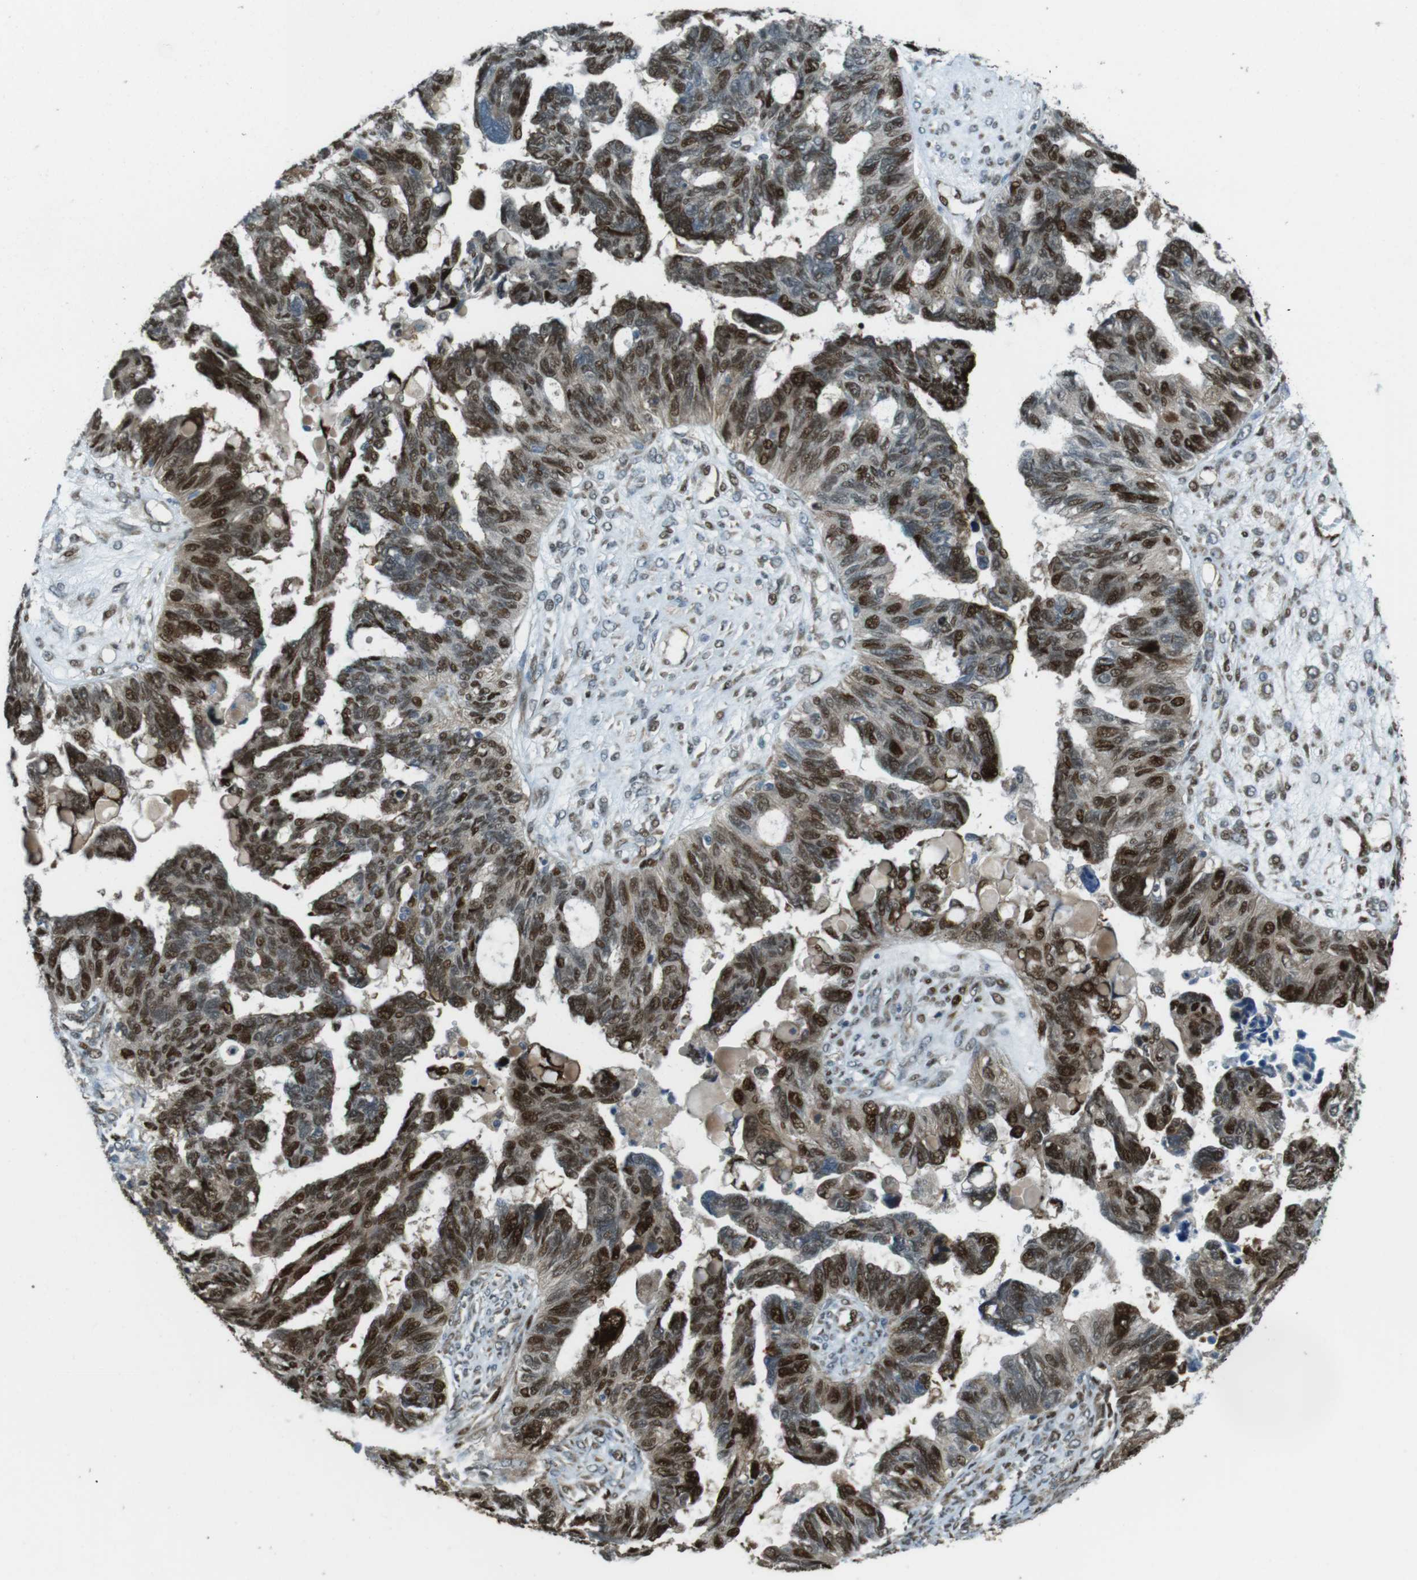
{"staining": {"intensity": "strong", "quantity": "25%-75%", "location": "nuclear"}, "tissue": "ovarian cancer", "cell_type": "Tumor cells", "image_type": "cancer", "snomed": [{"axis": "morphology", "description": "Cystadenocarcinoma, serous, NOS"}, {"axis": "topography", "description": "Ovary"}], "caption": "Strong nuclear expression for a protein is identified in approximately 25%-75% of tumor cells of ovarian cancer using immunohistochemistry.", "gene": "ZNF330", "patient": {"sex": "female", "age": 79}}